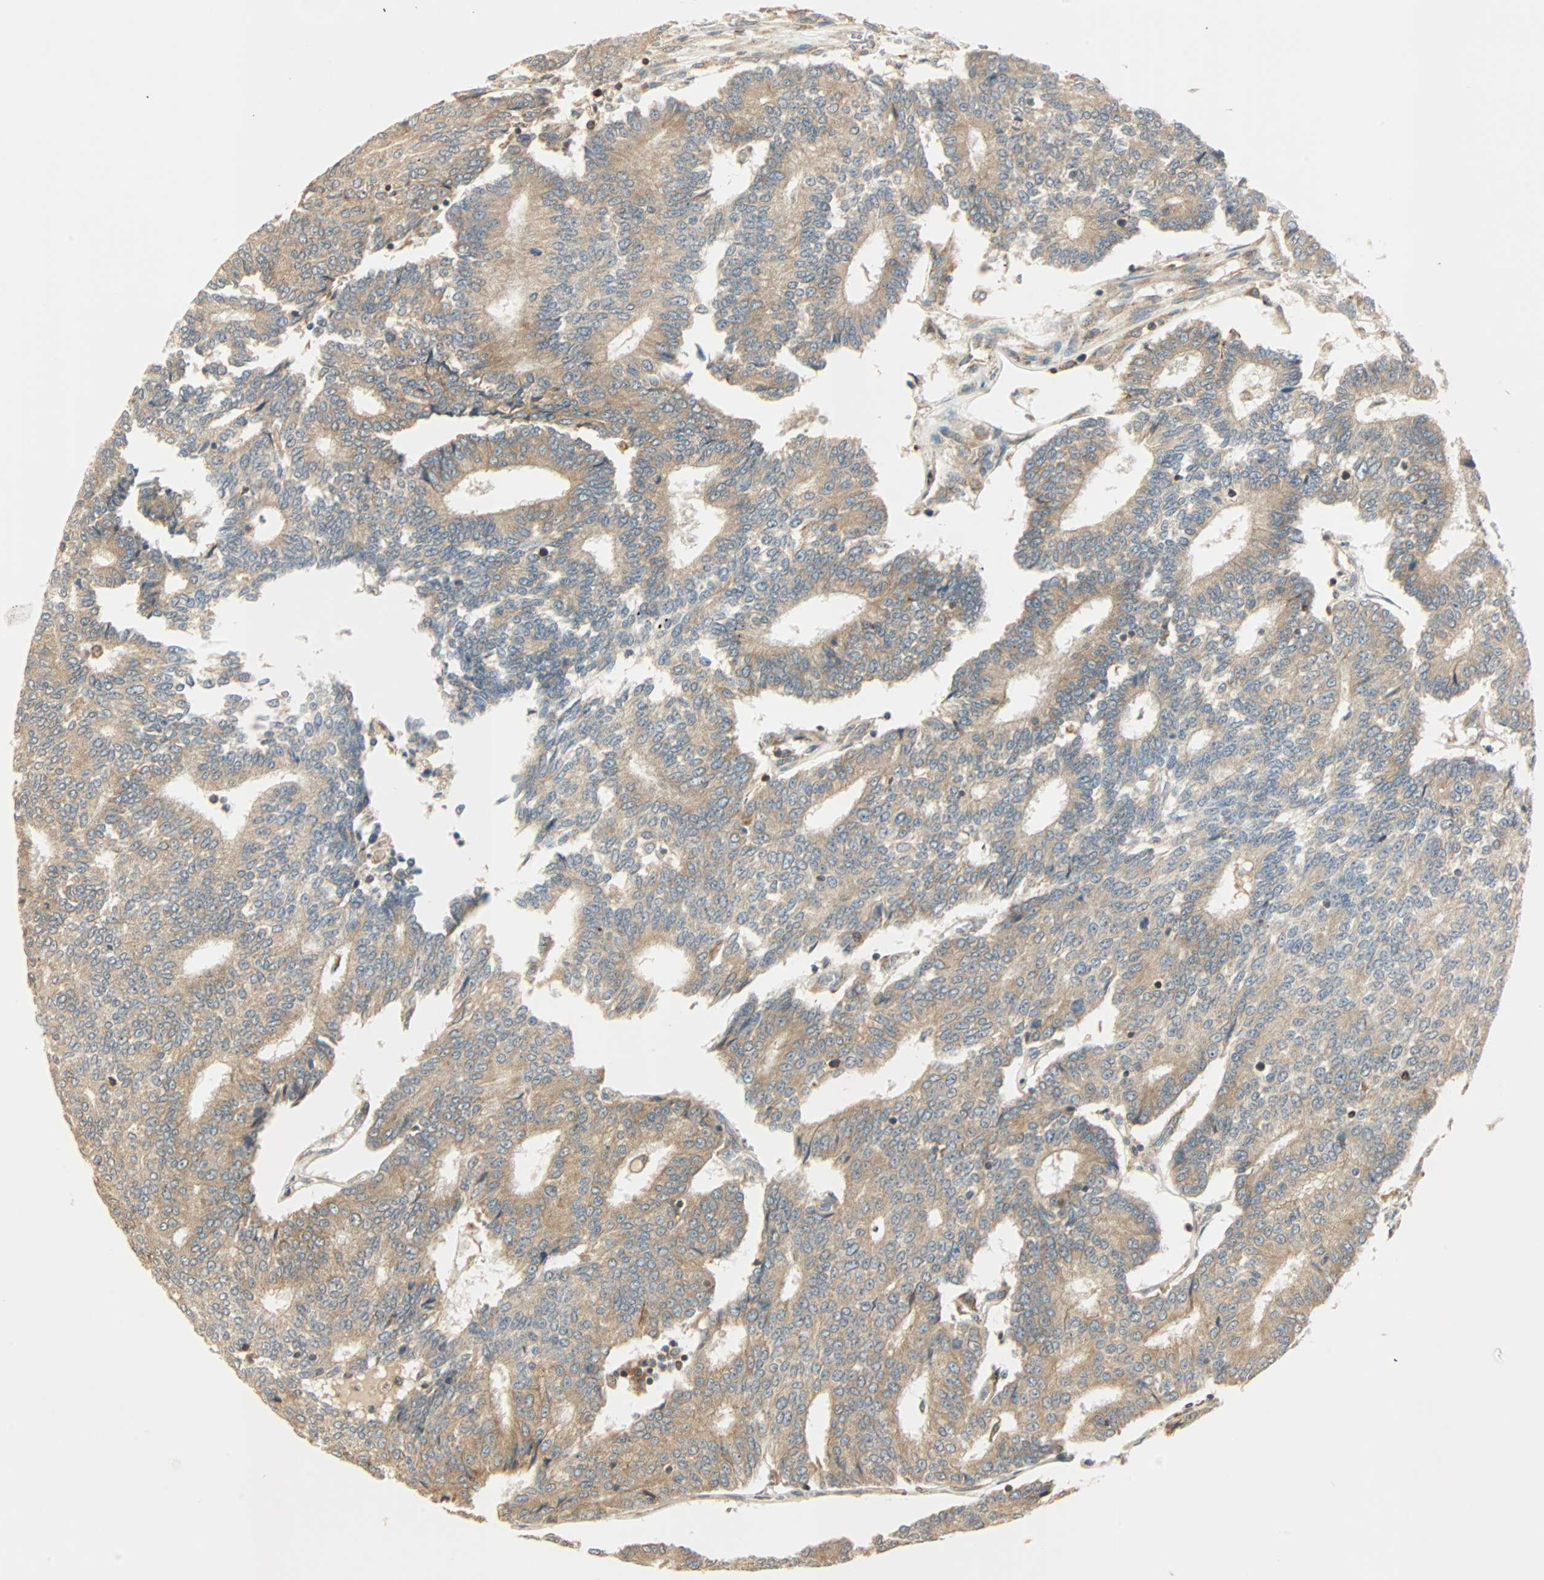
{"staining": {"intensity": "moderate", "quantity": ">75%", "location": "cytoplasmic/membranous"}, "tissue": "prostate cancer", "cell_type": "Tumor cells", "image_type": "cancer", "snomed": [{"axis": "morphology", "description": "Adenocarcinoma, High grade"}, {"axis": "topography", "description": "Prostate"}], "caption": "Immunohistochemical staining of prostate cancer shows medium levels of moderate cytoplasmic/membranous positivity in approximately >75% of tumor cells. (DAB IHC with brightfield microscopy, high magnification).", "gene": "PNPLA6", "patient": {"sex": "male", "age": 55}}